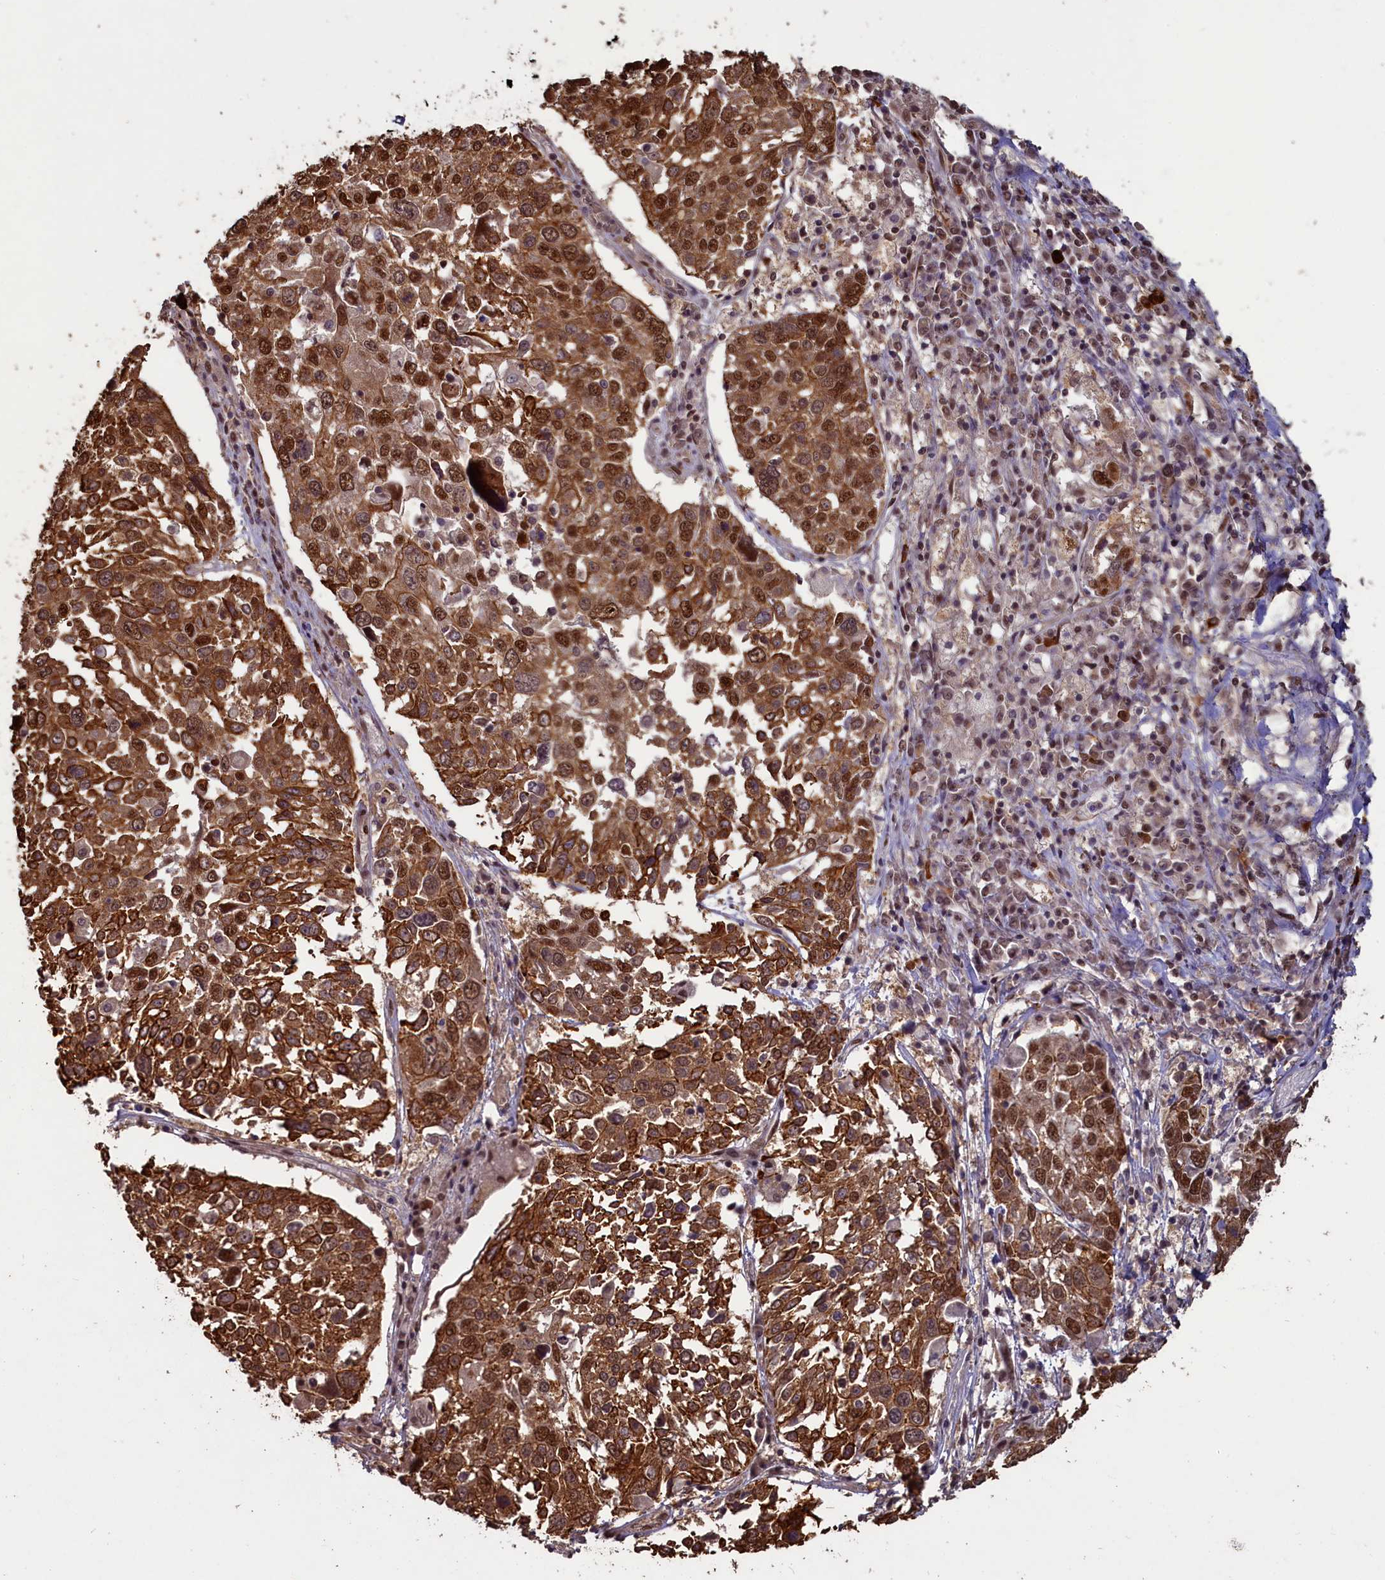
{"staining": {"intensity": "strong", "quantity": ">75%", "location": "cytoplasmic/membranous,nuclear"}, "tissue": "lung cancer", "cell_type": "Tumor cells", "image_type": "cancer", "snomed": [{"axis": "morphology", "description": "Squamous cell carcinoma, NOS"}, {"axis": "topography", "description": "Lung"}], "caption": "An IHC image of neoplastic tissue is shown. Protein staining in brown labels strong cytoplasmic/membranous and nuclear positivity in lung squamous cell carcinoma within tumor cells.", "gene": "NAE1", "patient": {"sex": "male", "age": 65}}